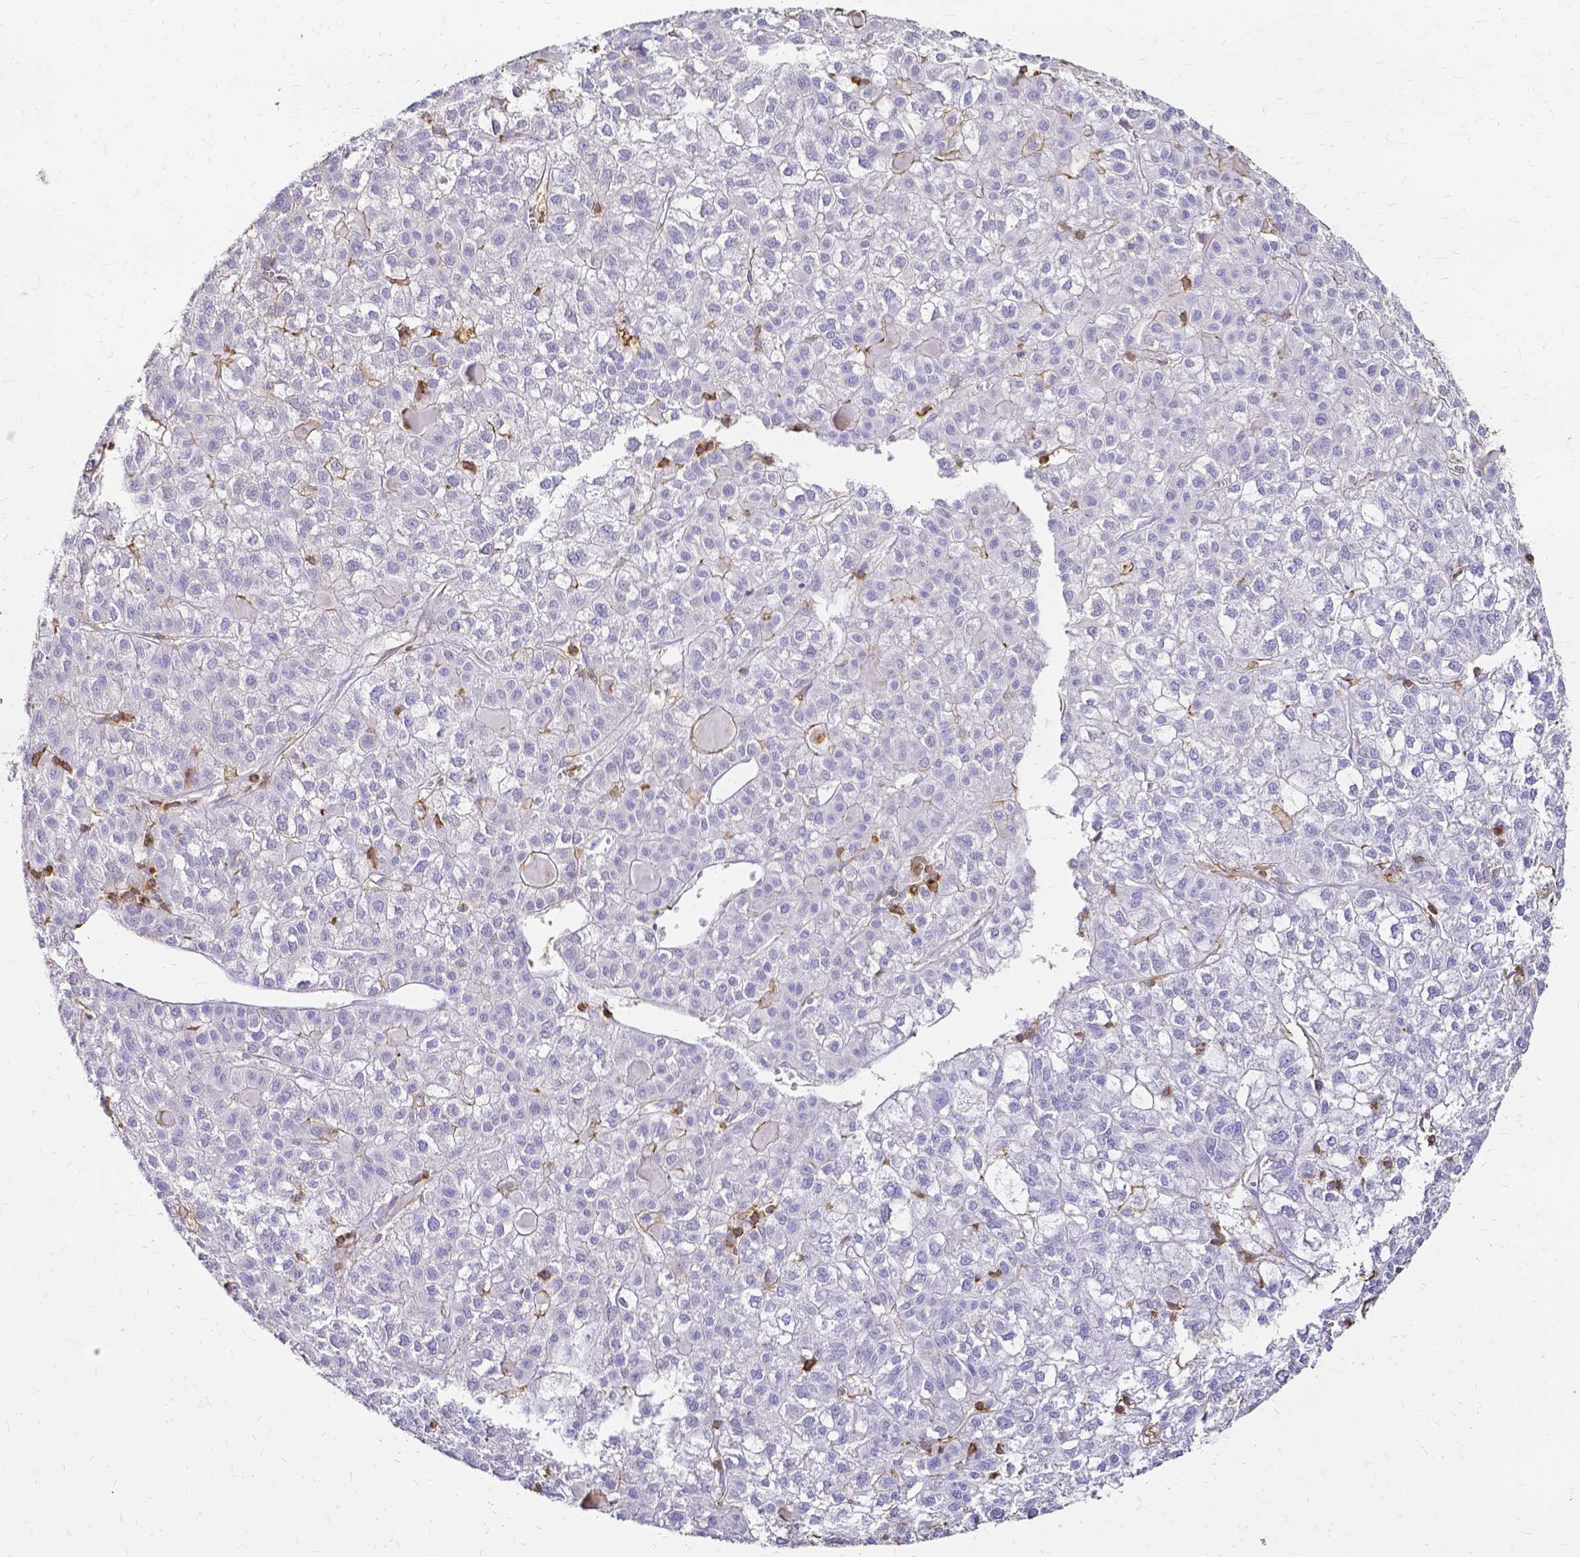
{"staining": {"intensity": "negative", "quantity": "none", "location": "none"}, "tissue": "liver cancer", "cell_type": "Tumor cells", "image_type": "cancer", "snomed": [{"axis": "morphology", "description": "Carcinoma, Hepatocellular, NOS"}, {"axis": "topography", "description": "Liver"}], "caption": "The image exhibits no staining of tumor cells in liver cancer.", "gene": "HSPA12A", "patient": {"sex": "female", "age": 43}}